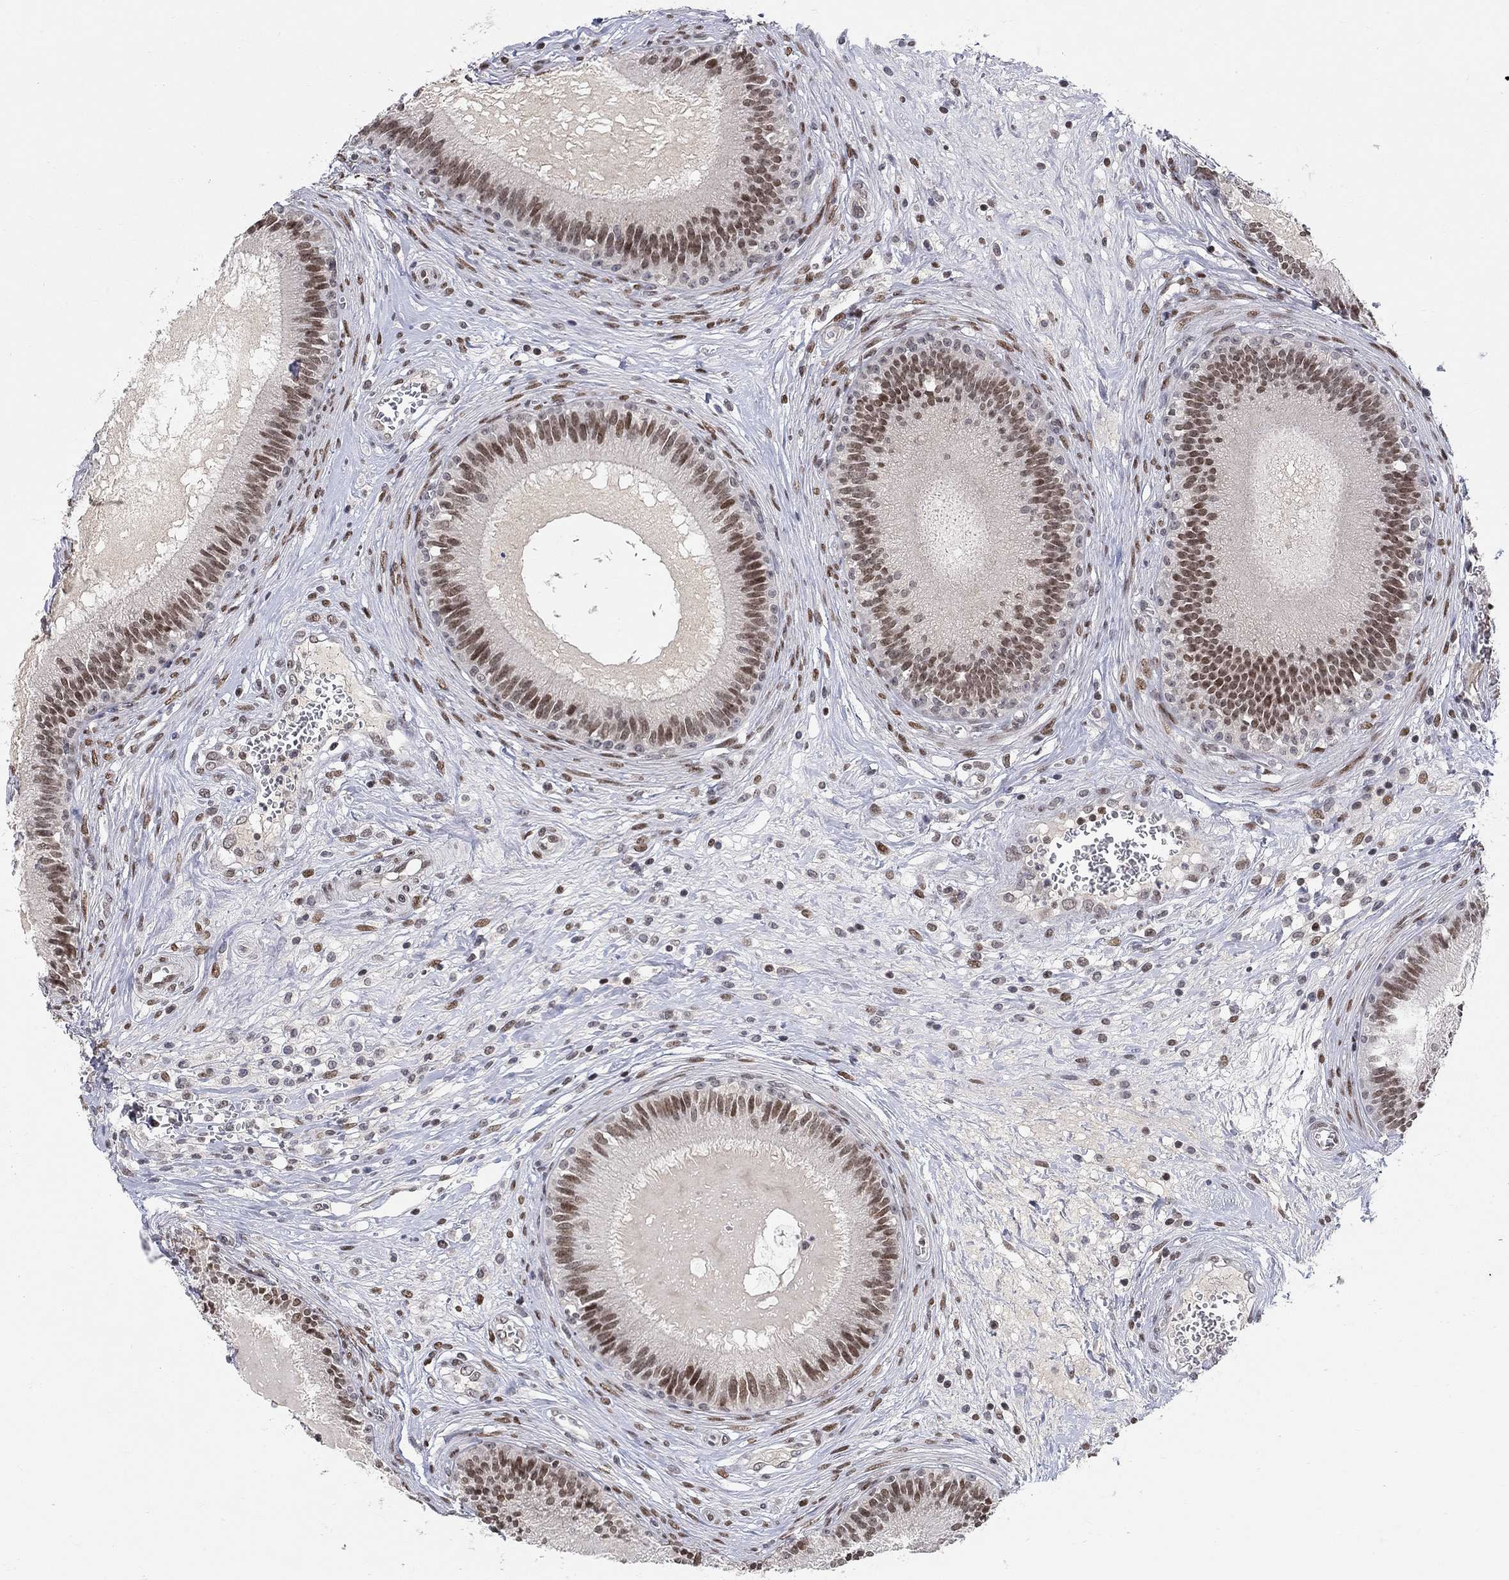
{"staining": {"intensity": "moderate", "quantity": ">75%", "location": "nuclear"}, "tissue": "epididymis", "cell_type": "Glandular cells", "image_type": "normal", "snomed": [{"axis": "morphology", "description": "Normal tissue, NOS"}, {"axis": "topography", "description": "Epididymis"}], "caption": "Protein positivity by immunohistochemistry exhibits moderate nuclear positivity in about >75% of glandular cells in unremarkable epididymis.", "gene": "KLF12", "patient": {"sex": "male", "age": 27}}